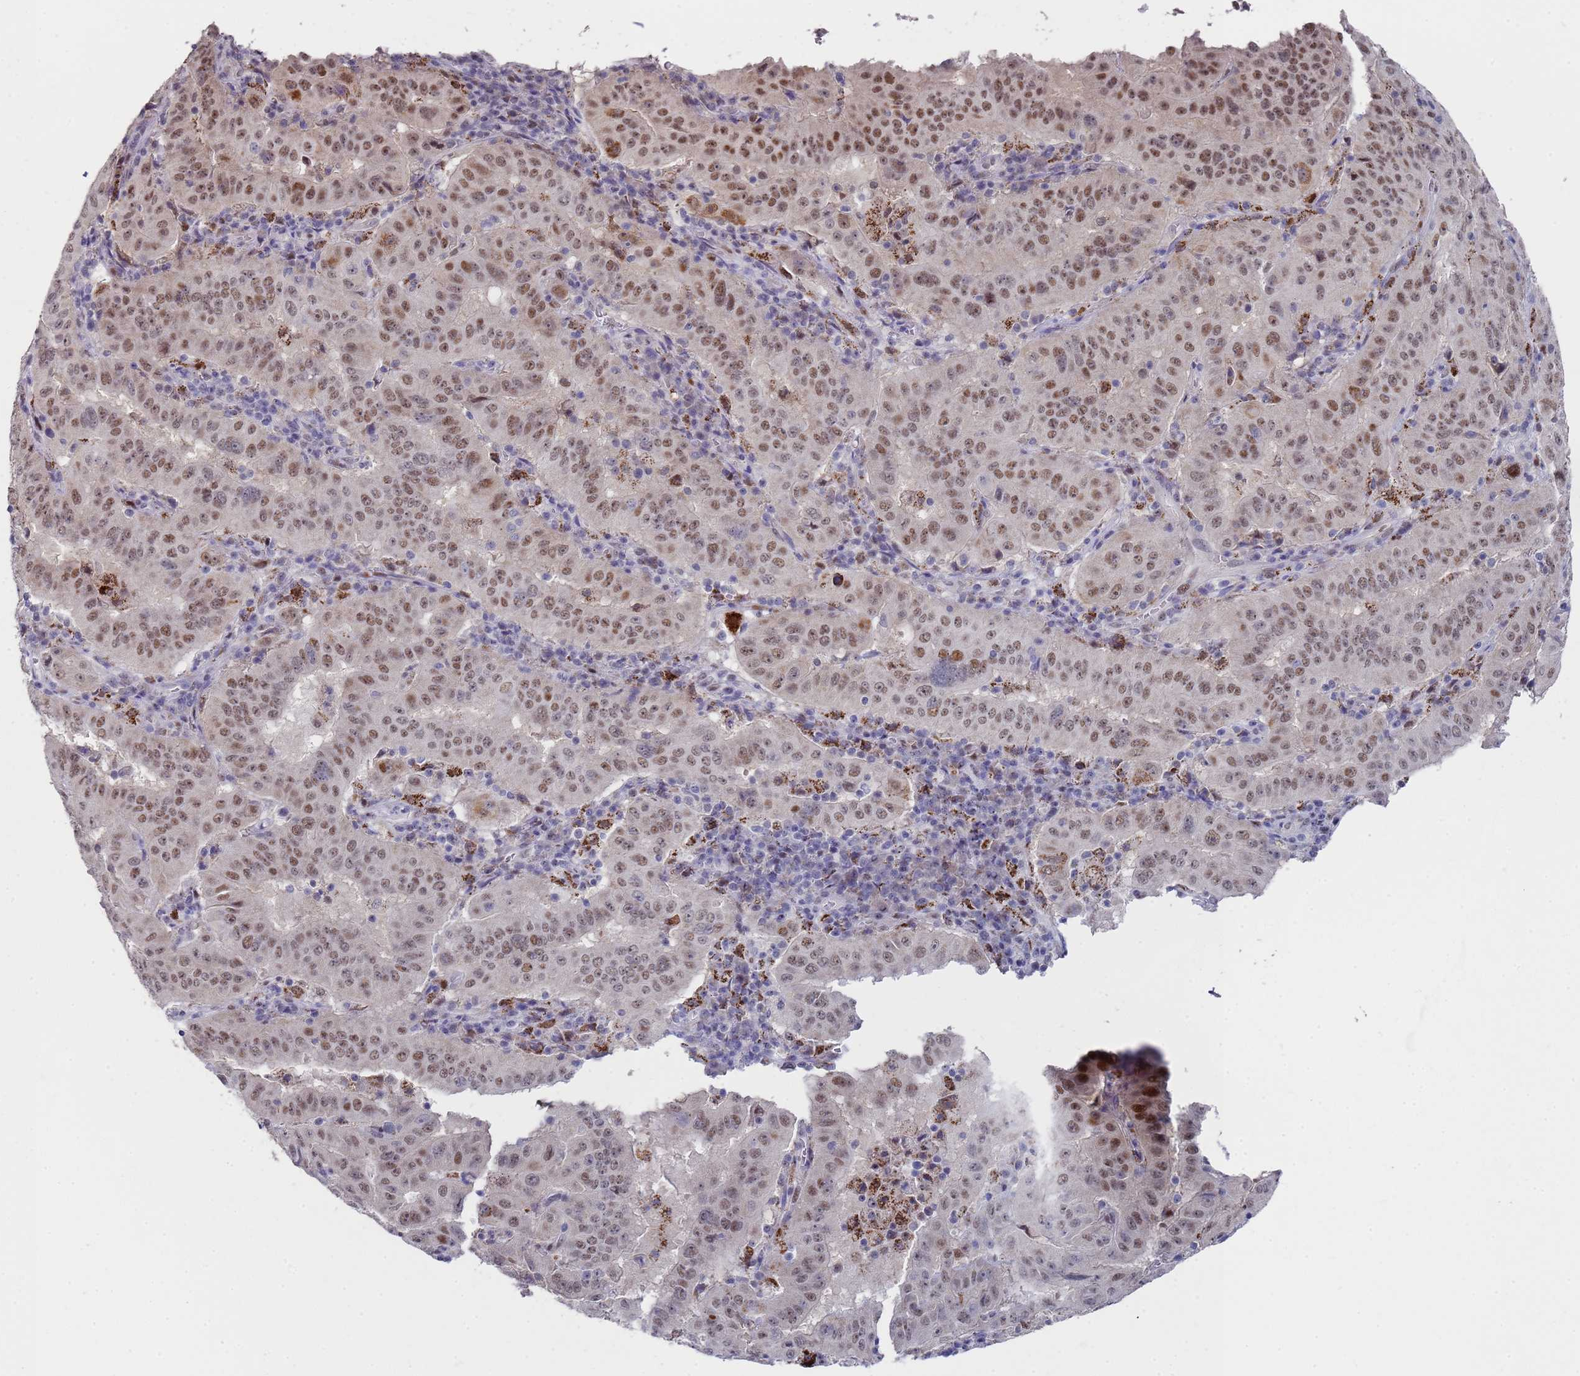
{"staining": {"intensity": "moderate", "quantity": "25%-75%", "location": "nuclear"}, "tissue": "pancreatic cancer", "cell_type": "Tumor cells", "image_type": "cancer", "snomed": [{"axis": "morphology", "description": "Adenocarcinoma, NOS"}, {"axis": "topography", "description": "Pancreas"}], "caption": "Tumor cells reveal medium levels of moderate nuclear expression in approximately 25%-75% of cells in human pancreatic cancer.", "gene": "COPS6", "patient": {"sex": "male", "age": 63}}